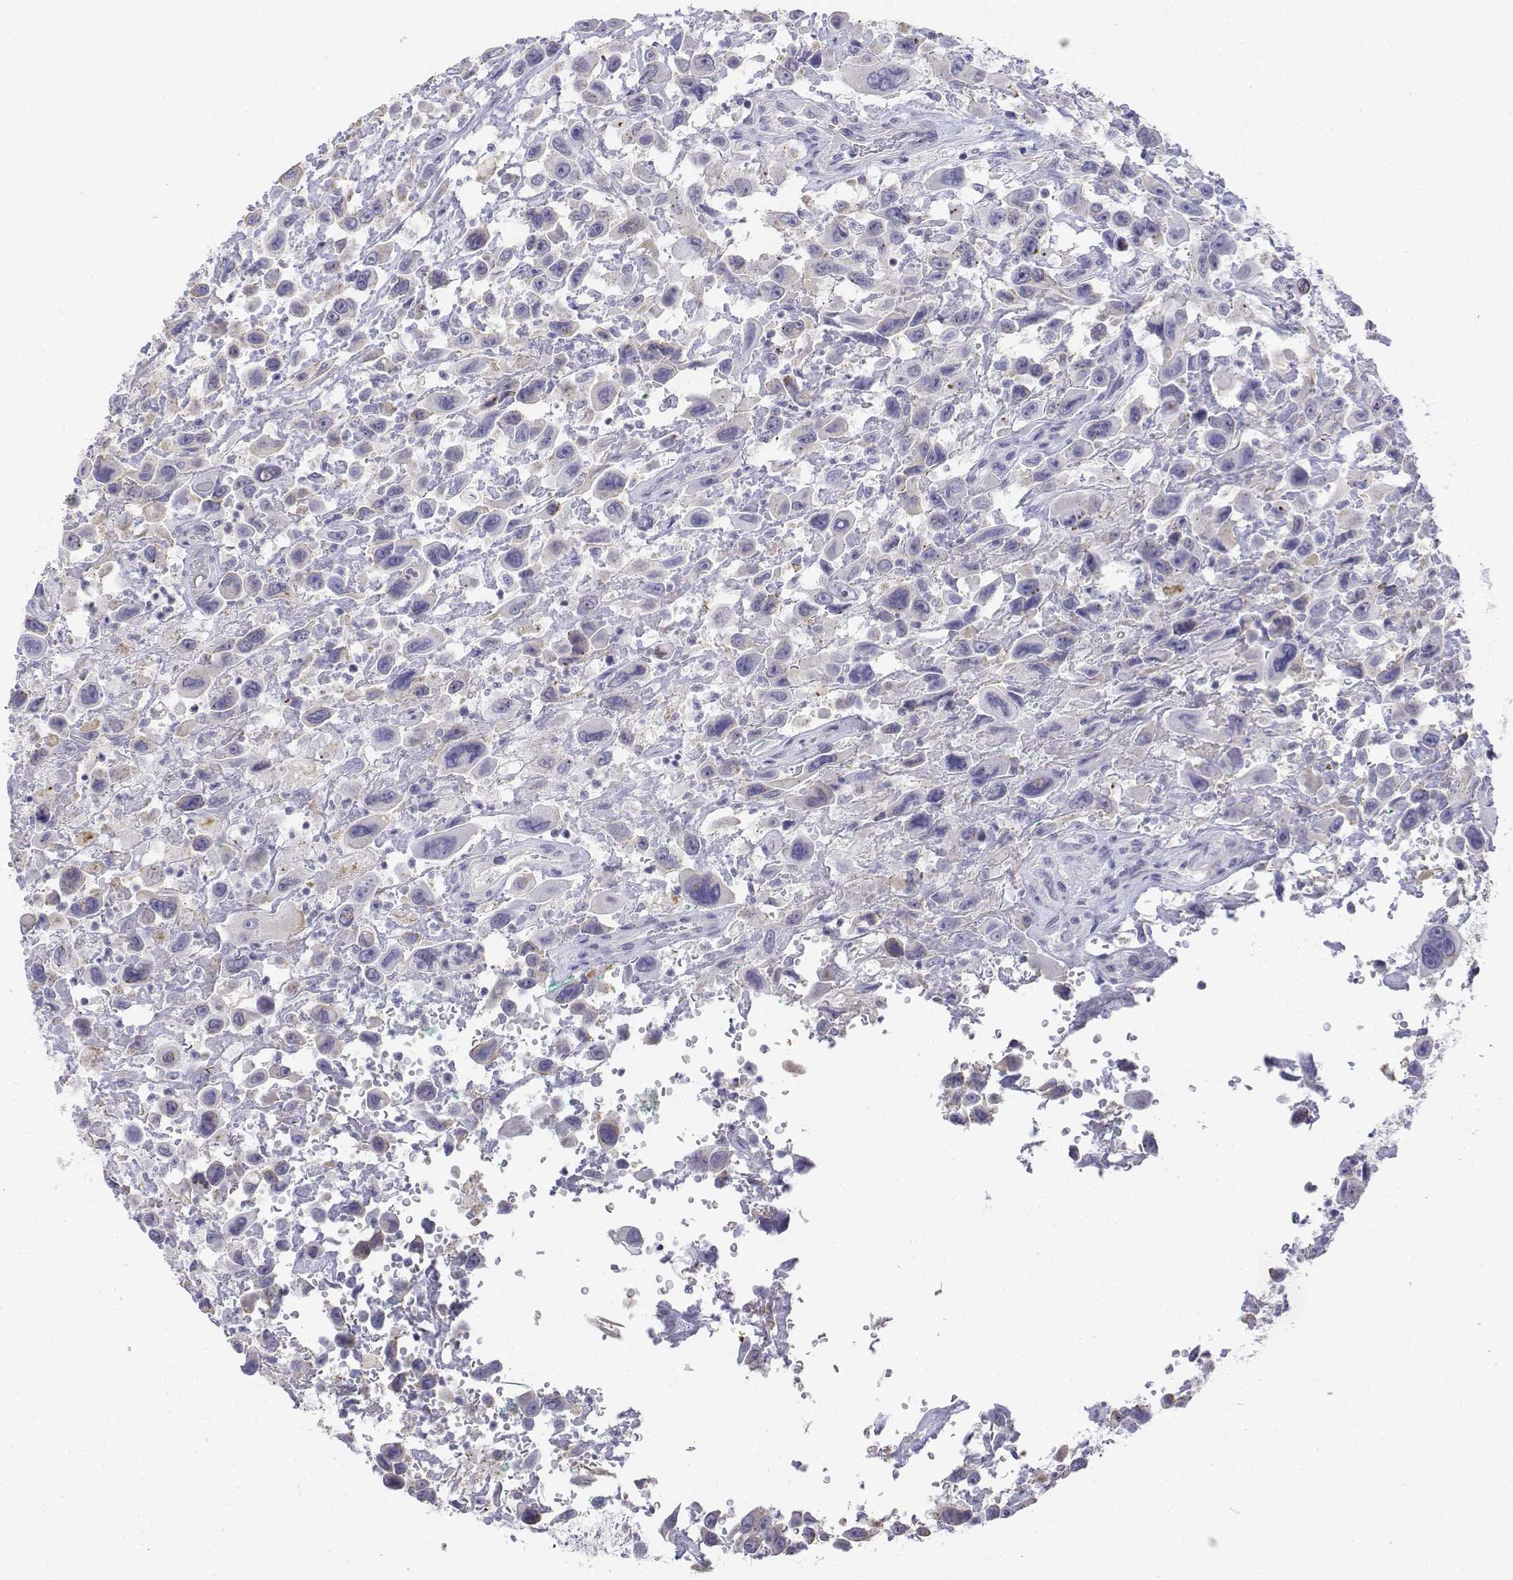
{"staining": {"intensity": "negative", "quantity": "none", "location": "none"}, "tissue": "urothelial cancer", "cell_type": "Tumor cells", "image_type": "cancer", "snomed": [{"axis": "morphology", "description": "Urothelial carcinoma, High grade"}, {"axis": "topography", "description": "Urinary bladder"}], "caption": "The immunohistochemistry (IHC) photomicrograph has no significant positivity in tumor cells of urothelial cancer tissue.", "gene": "LGSN", "patient": {"sex": "male", "age": 53}}